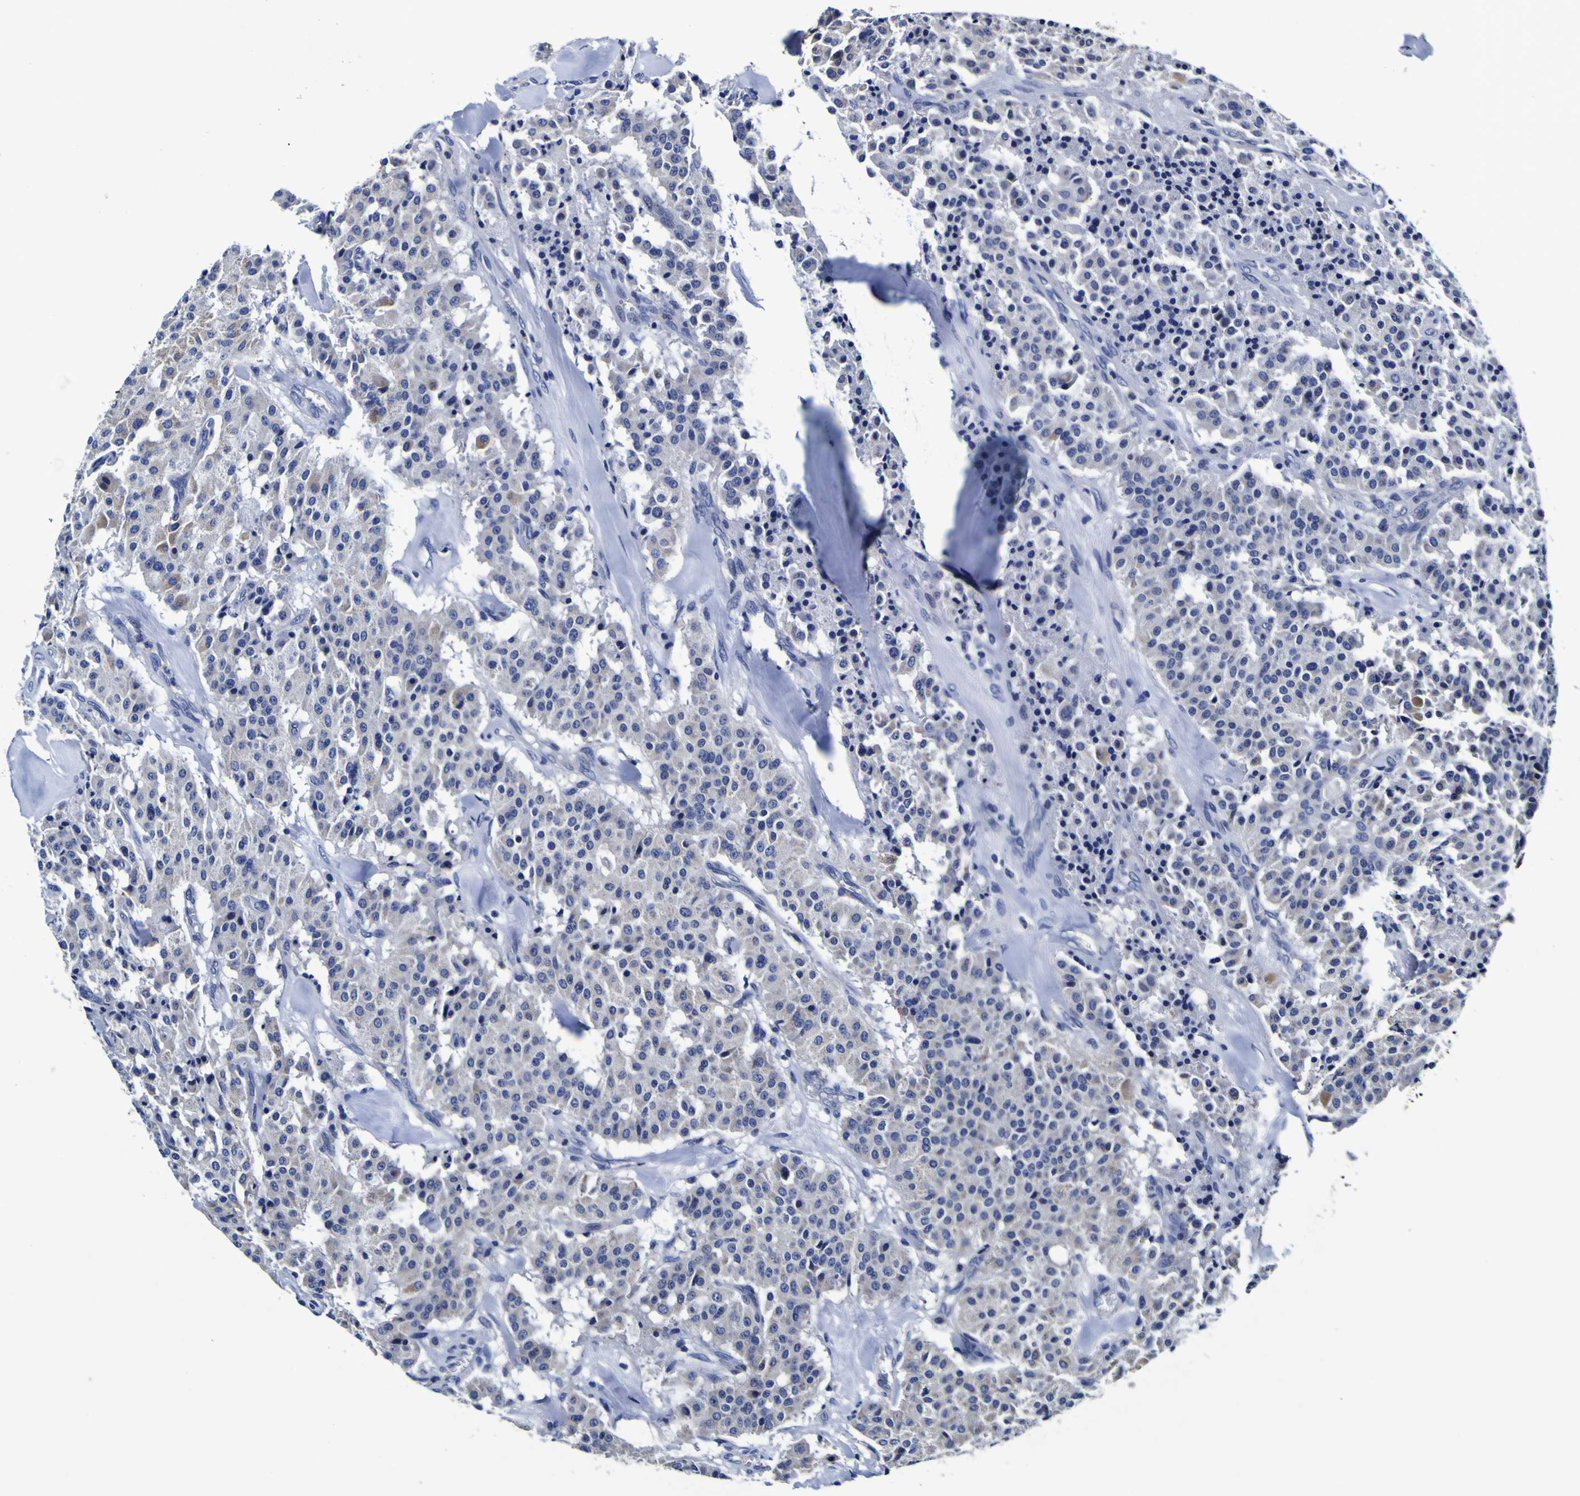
{"staining": {"intensity": "negative", "quantity": "none", "location": "none"}, "tissue": "carcinoid", "cell_type": "Tumor cells", "image_type": "cancer", "snomed": [{"axis": "morphology", "description": "Carcinoid, malignant, NOS"}, {"axis": "topography", "description": "Lung"}], "caption": "The immunohistochemistry micrograph has no significant staining in tumor cells of carcinoid tissue.", "gene": "PANK4", "patient": {"sex": "male", "age": 30}}